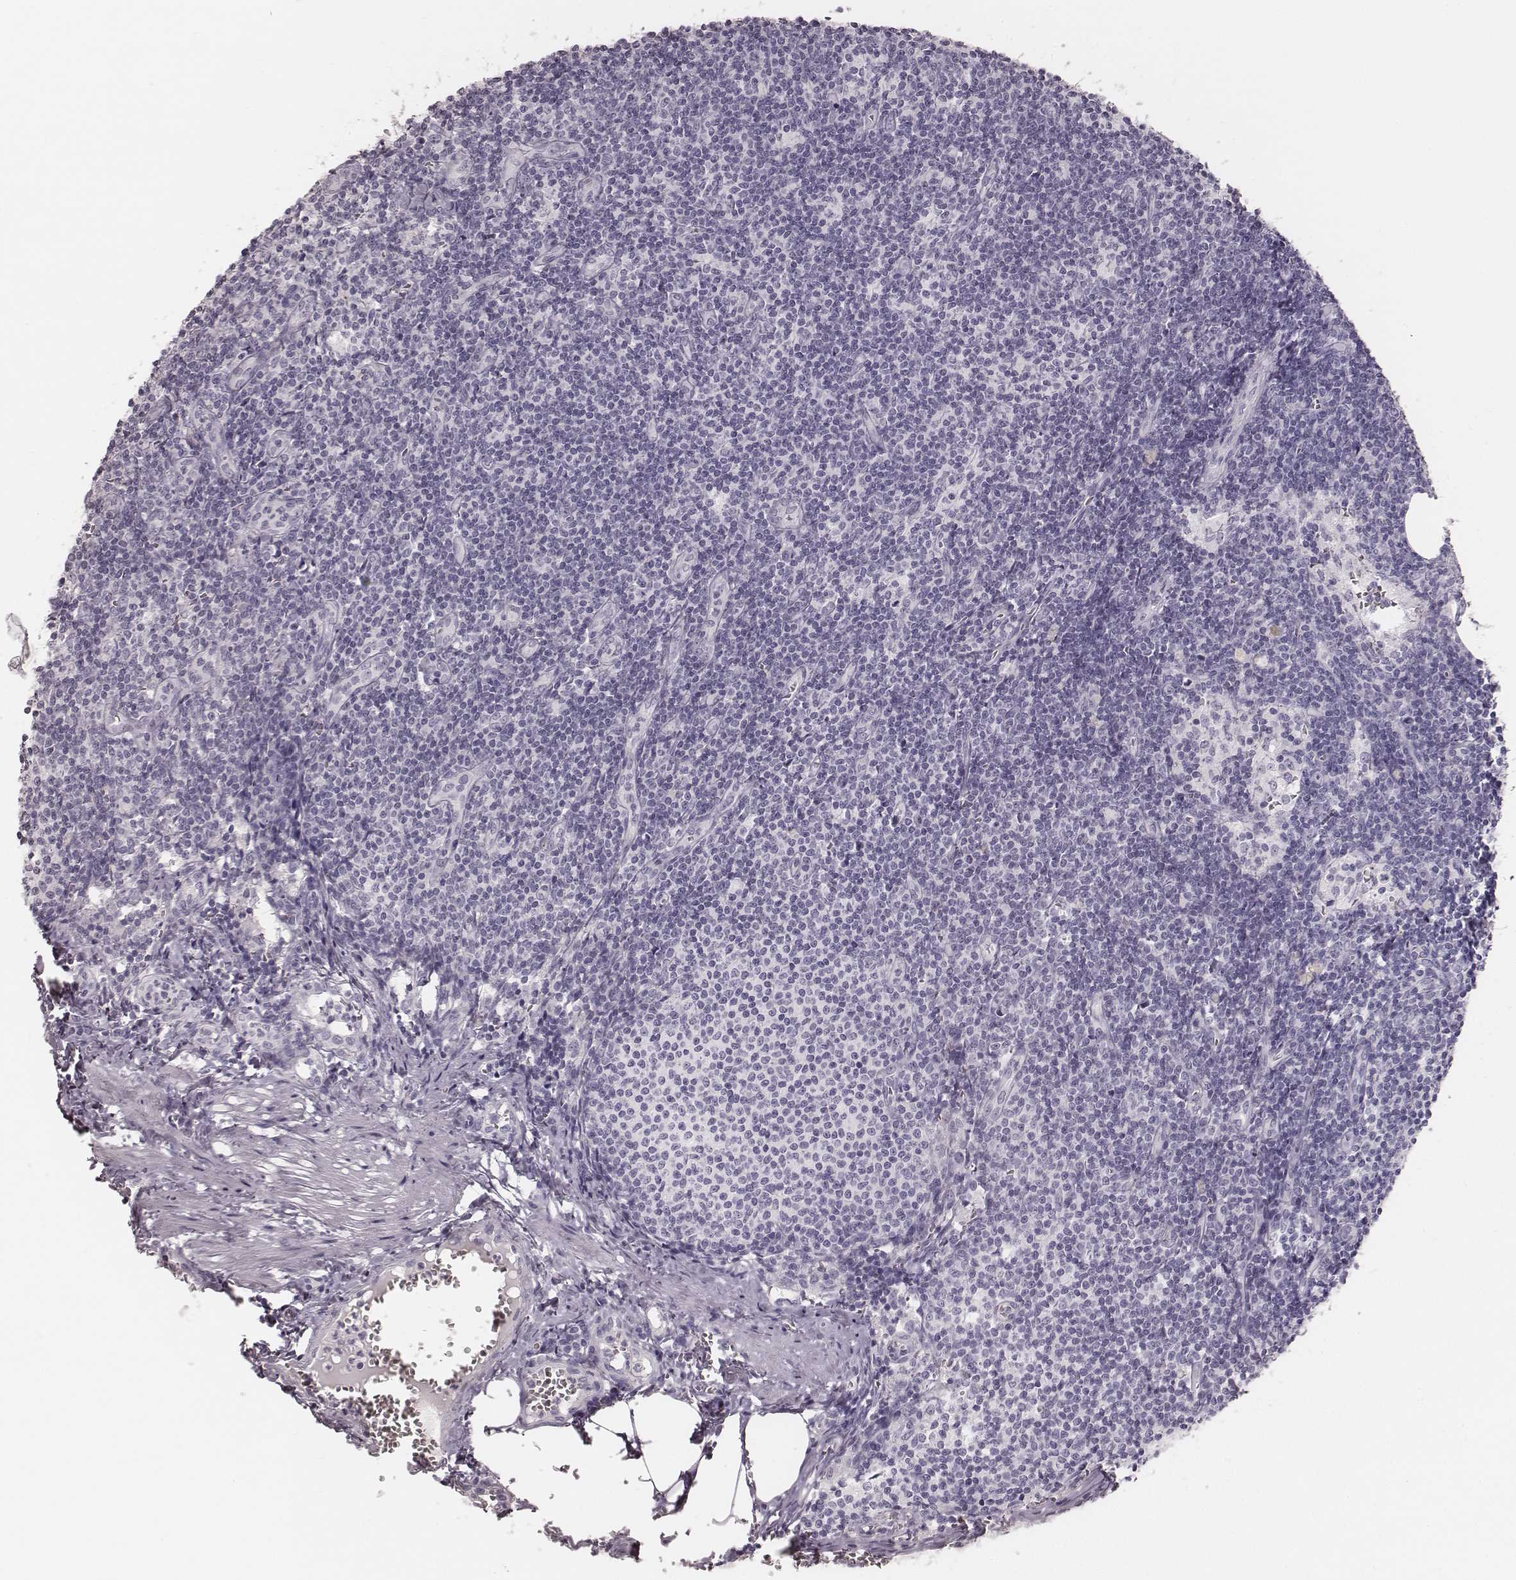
{"staining": {"intensity": "negative", "quantity": "none", "location": "none"}, "tissue": "lymph node", "cell_type": "Germinal center cells", "image_type": "normal", "snomed": [{"axis": "morphology", "description": "Normal tissue, NOS"}, {"axis": "topography", "description": "Lymph node"}], "caption": "Immunohistochemical staining of normal human lymph node displays no significant positivity in germinal center cells.", "gene": "KRT34", "patient": {"sex": "female", "age": 50}}